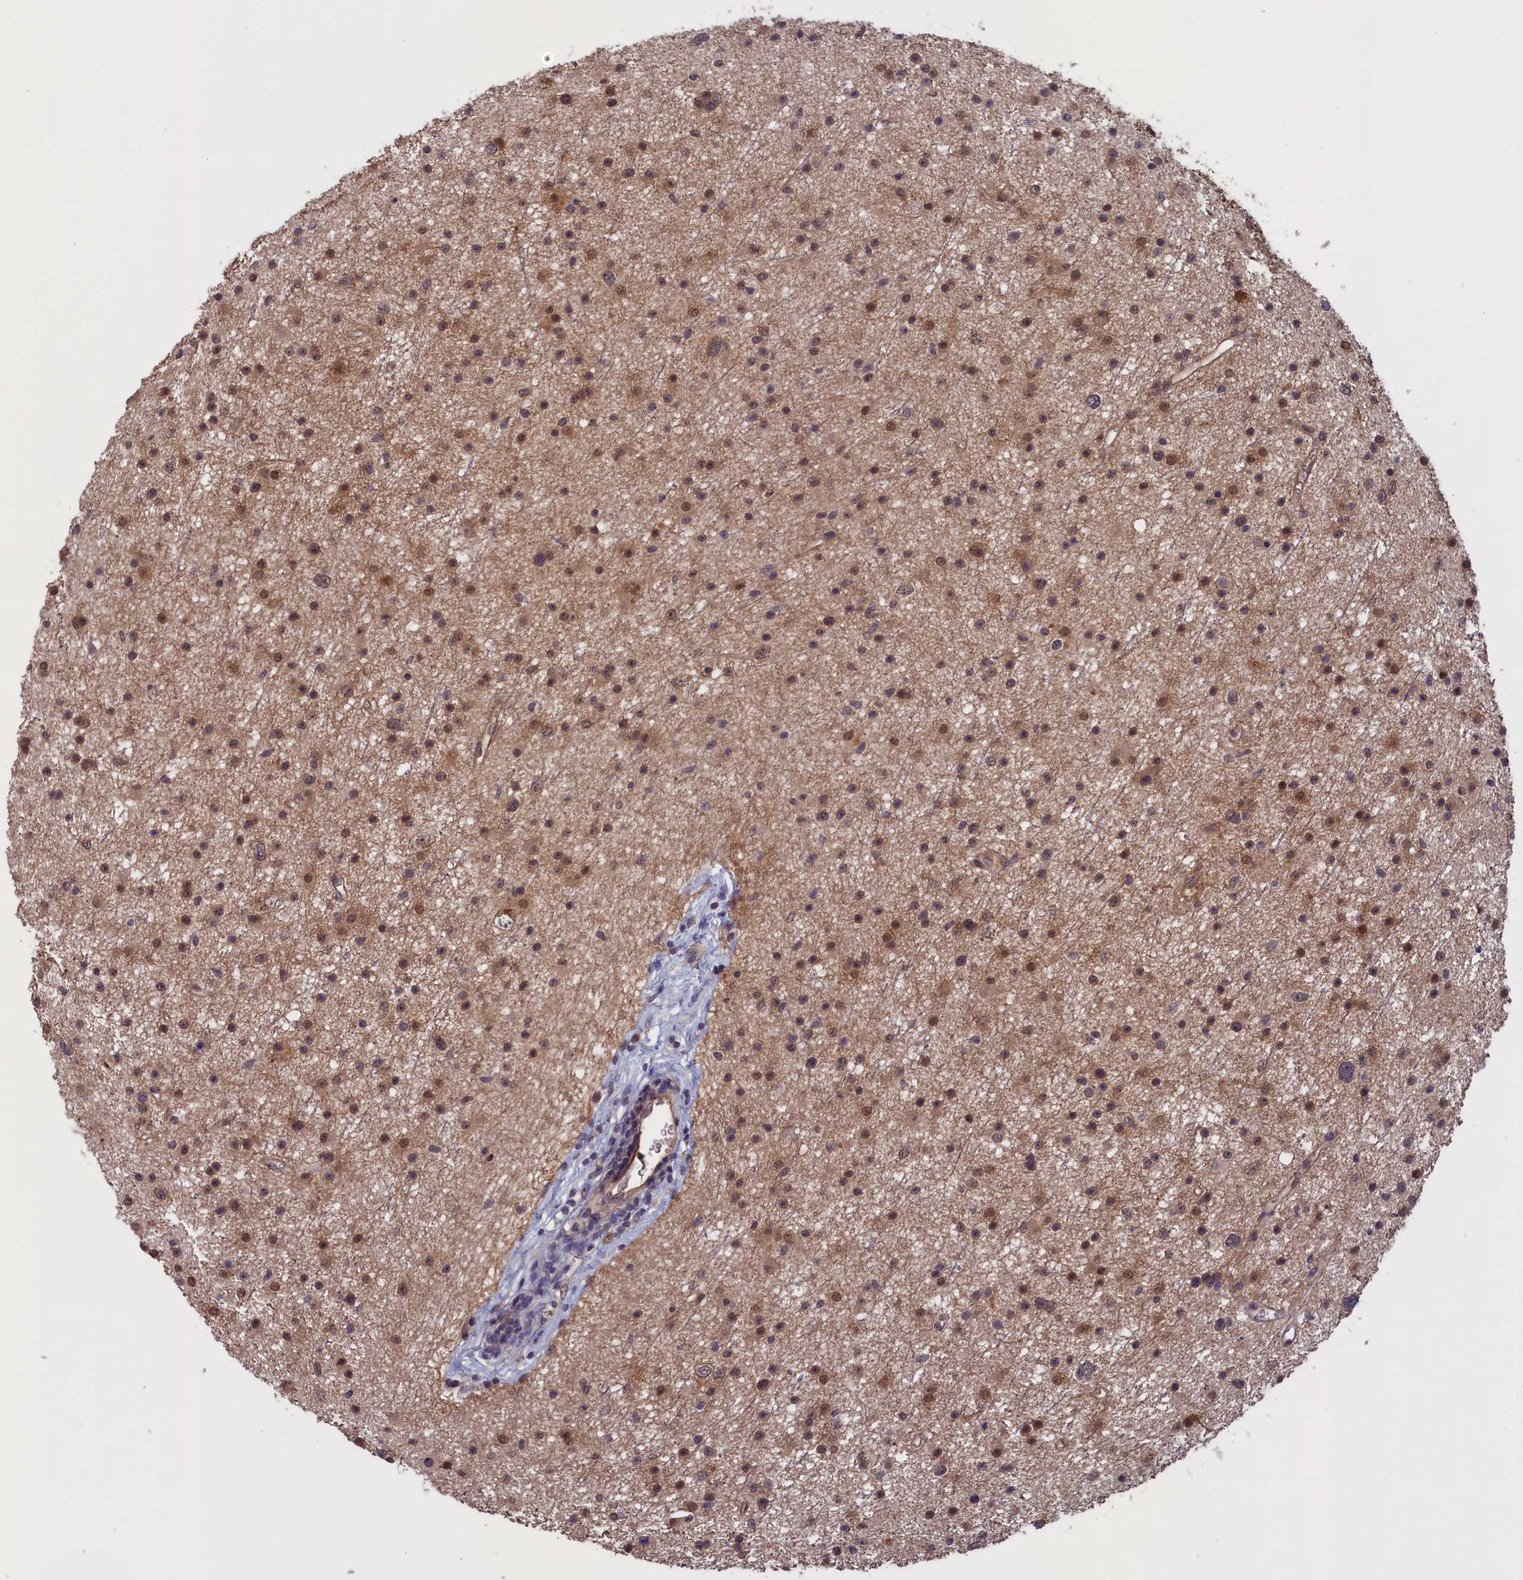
{"staining": {"intensity": "moderate", "quantity": "25%-75%", "location": "cytoplasmic/membranous,nuclear"}, "tissue": "glioma", "cell_type": "Tumor cells", "image_type": "cancer", "snomed": [{"axis": "morphology", "description": "Glioma, malignant, Low grade"}, {"axis": "topography", "description": "Cerebral cortex"}], "caption": "Moderate cytoplasmic/membranous and nuclear protein staining is appreciated in approximately 25%-75% of tumor cells in glioma.", "gene": "PLP2", "patient": {"sex": "female", "age": 39}}